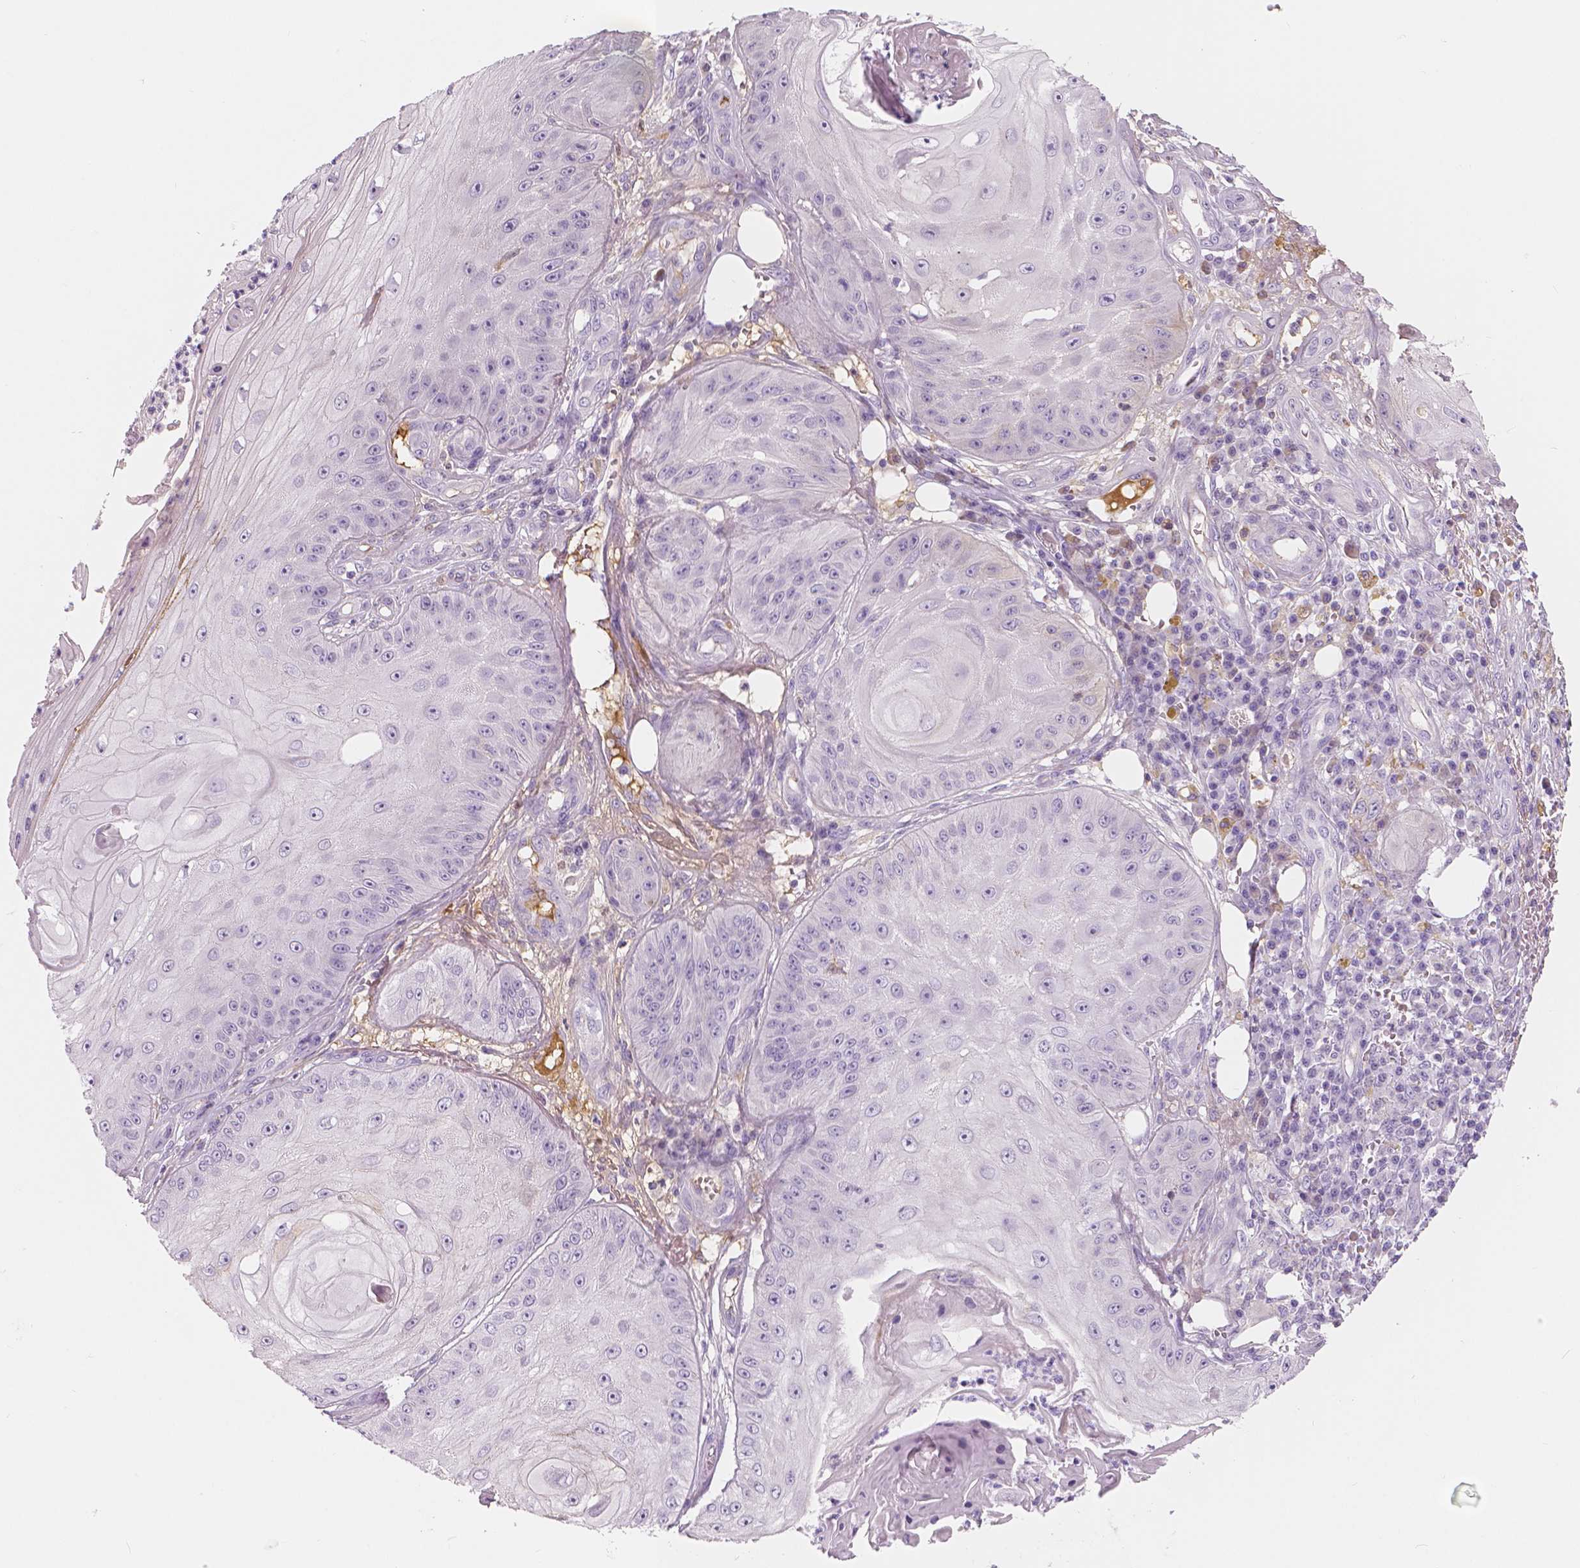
{"staining": {"intensity": "negative", "quantity": "none", "location": "none"}, "tissue": "skin cancer", "cell_type": "Tumor cells", "image_type": "cancer", "snomed": [{"axis": "morphology", "description": "Squamous cell carcinoma, NOS"}, {"axis": "topography", "description": "Skin"}], "caption": "Micrograph shows no significant protein staining in tumor cells of squamous cell carcinoma (skin).", "gene": "APOA4", "patient": {"sex": "male", "age": 70}}